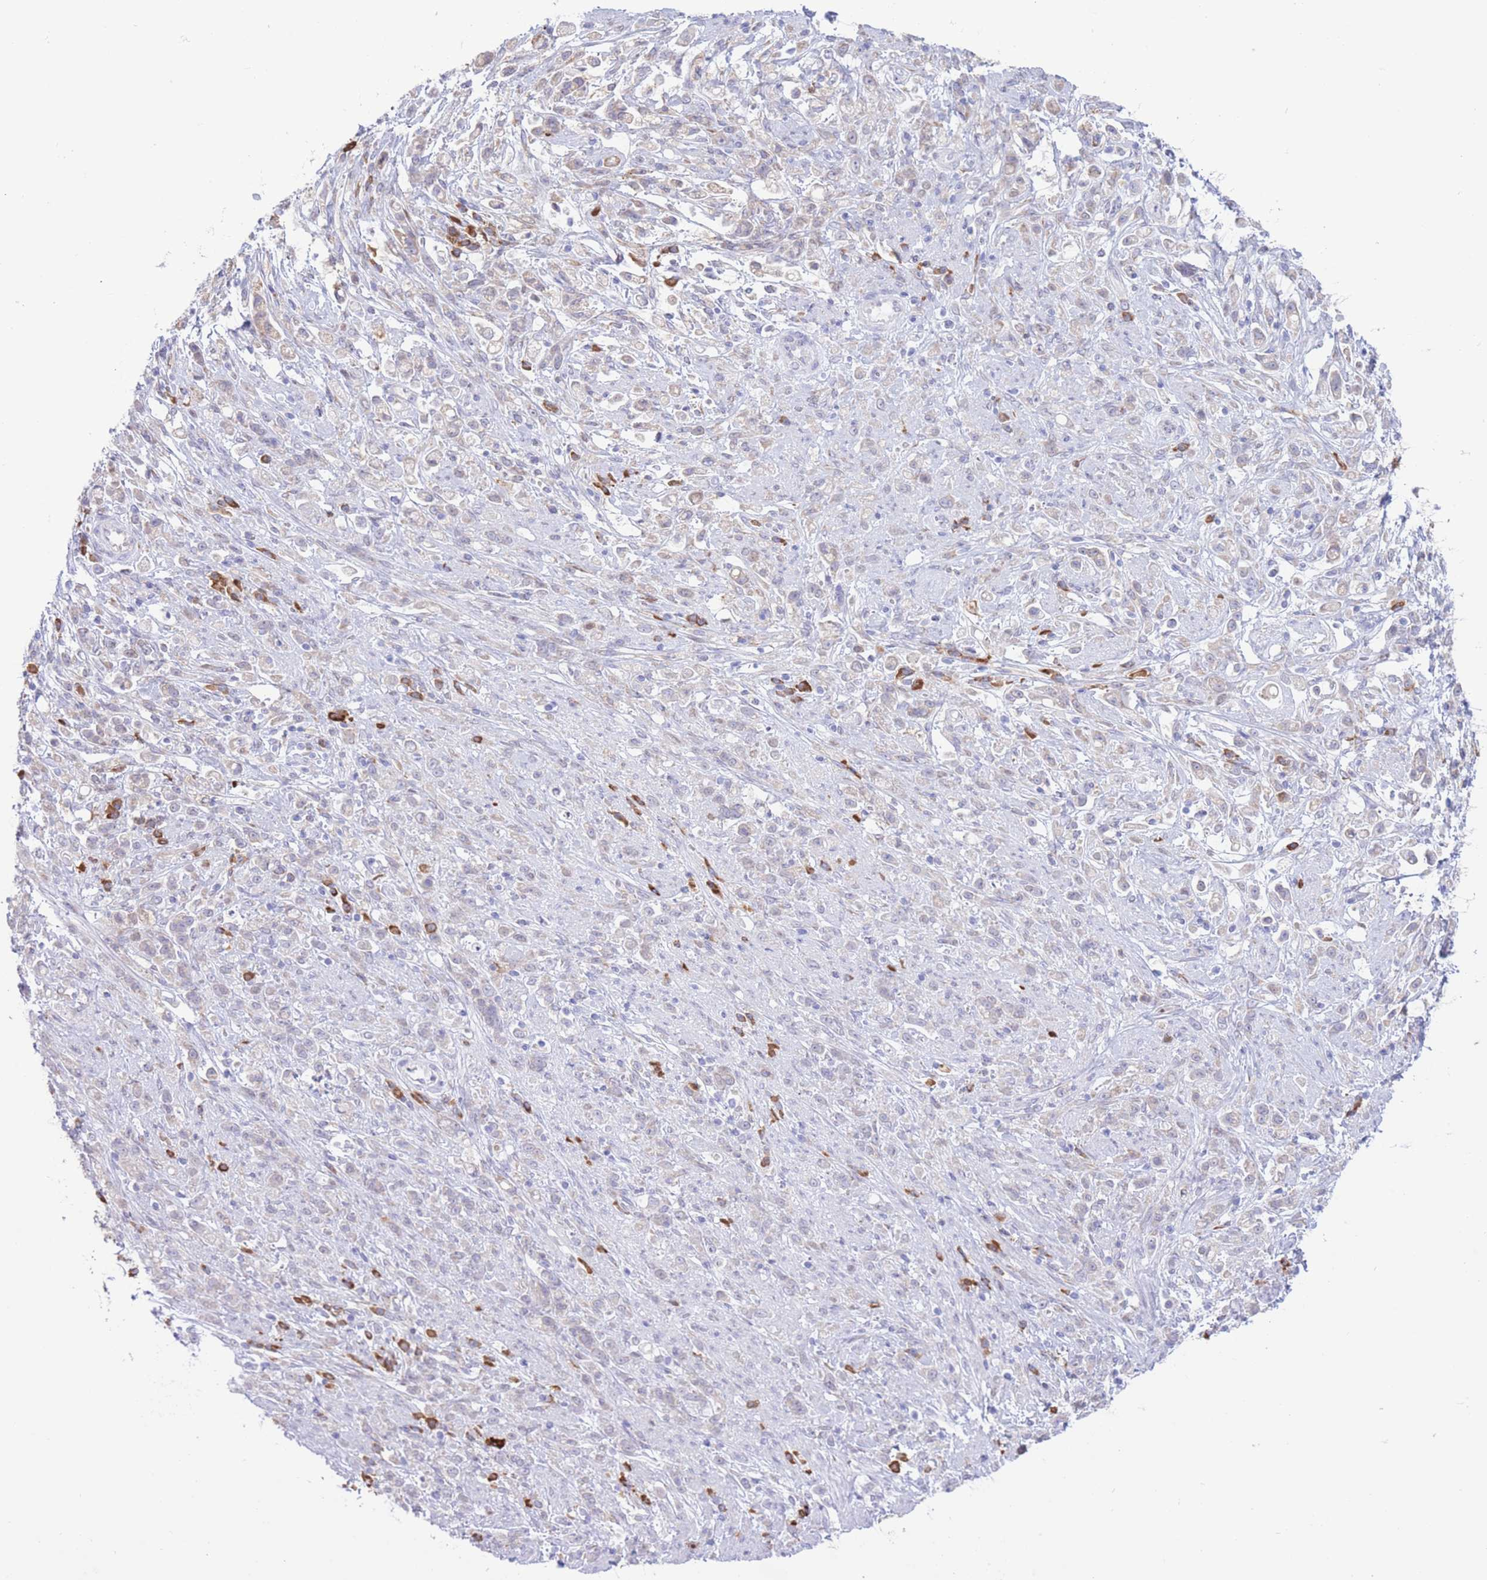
{"staining": {"intensity": "negative", "quantity": "none", "location": "none"}, "tissue": "stomach cancer", "cell_type": "Tumor cells", "image_type": "cancer", "snomed": [{"axis": "morphology", "description": "Adenocarcinoma, NOS"}, {"axis": "topography", "description": "Stomach"}], "caption": "A photomicrograph of stomach adenocarcinoma stained for a protein reveals no brown staining in tumor cells.", "gene": "MYDGF", "patient": {"sex": "female", "age": 60}}